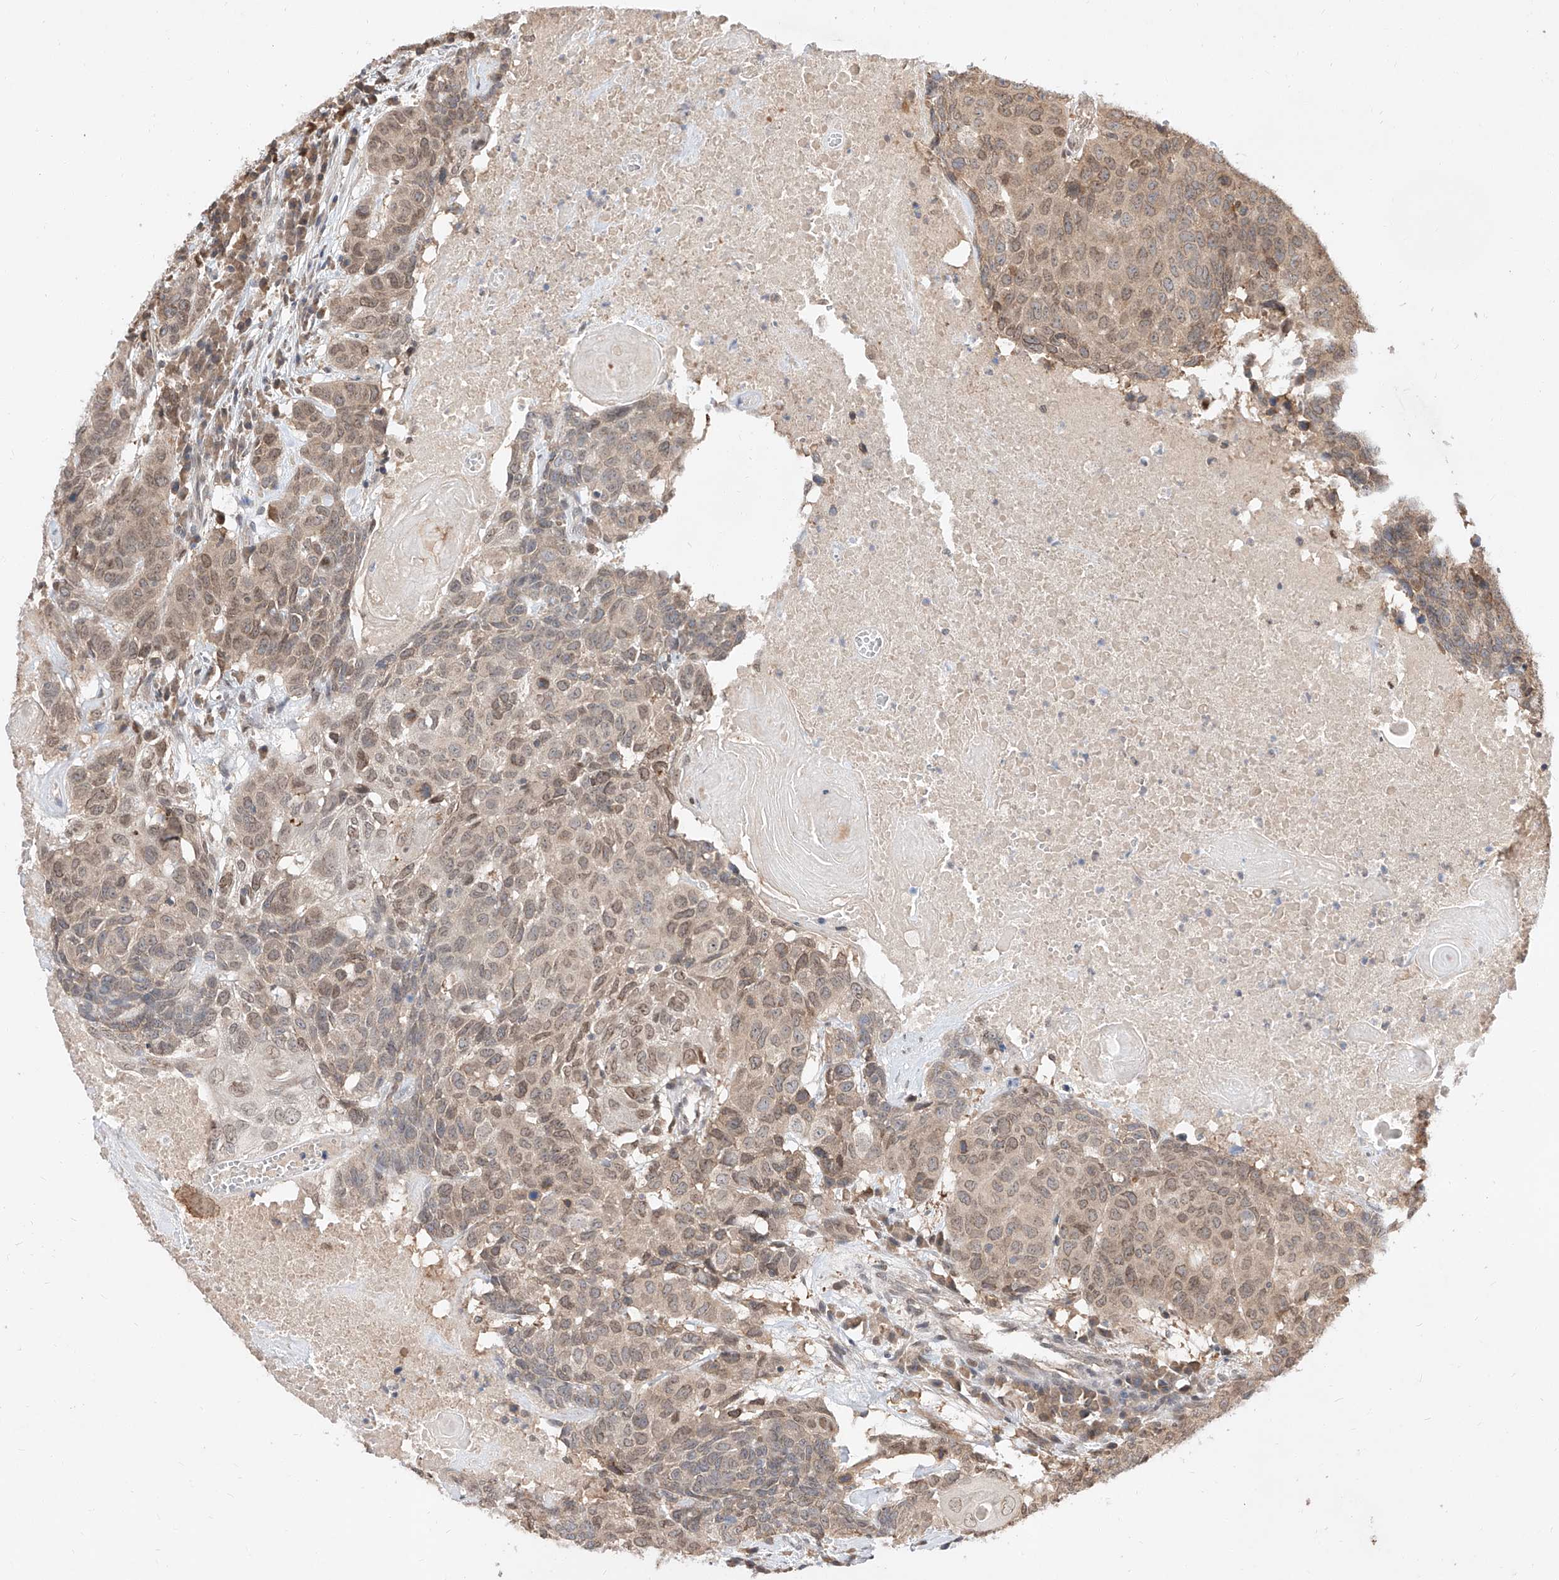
{"staining": {"intensity": "weak", "quantity": ">75%", "location": "cytoplasmic/membranous,nuclear"}, "tissue": "head and neck cancer", "cell_type": "Tumor cells", "image_type": "cancer", "snomed": [{"axis": "morphology", "description": "Squamous cell carcinoma, NOS"}, {"axis": "topography", "description": "Head-Neck"}], "caption": "Immunohistochemical staining of head and neck squamous cell carcinoma demonstrates low levels of weak cytoplasmic/membranous and nuclear positivity in approximately >75% of tumor cells.", "gene": "DIRAS3", "patient": {"sex": "male", "age": 66}}